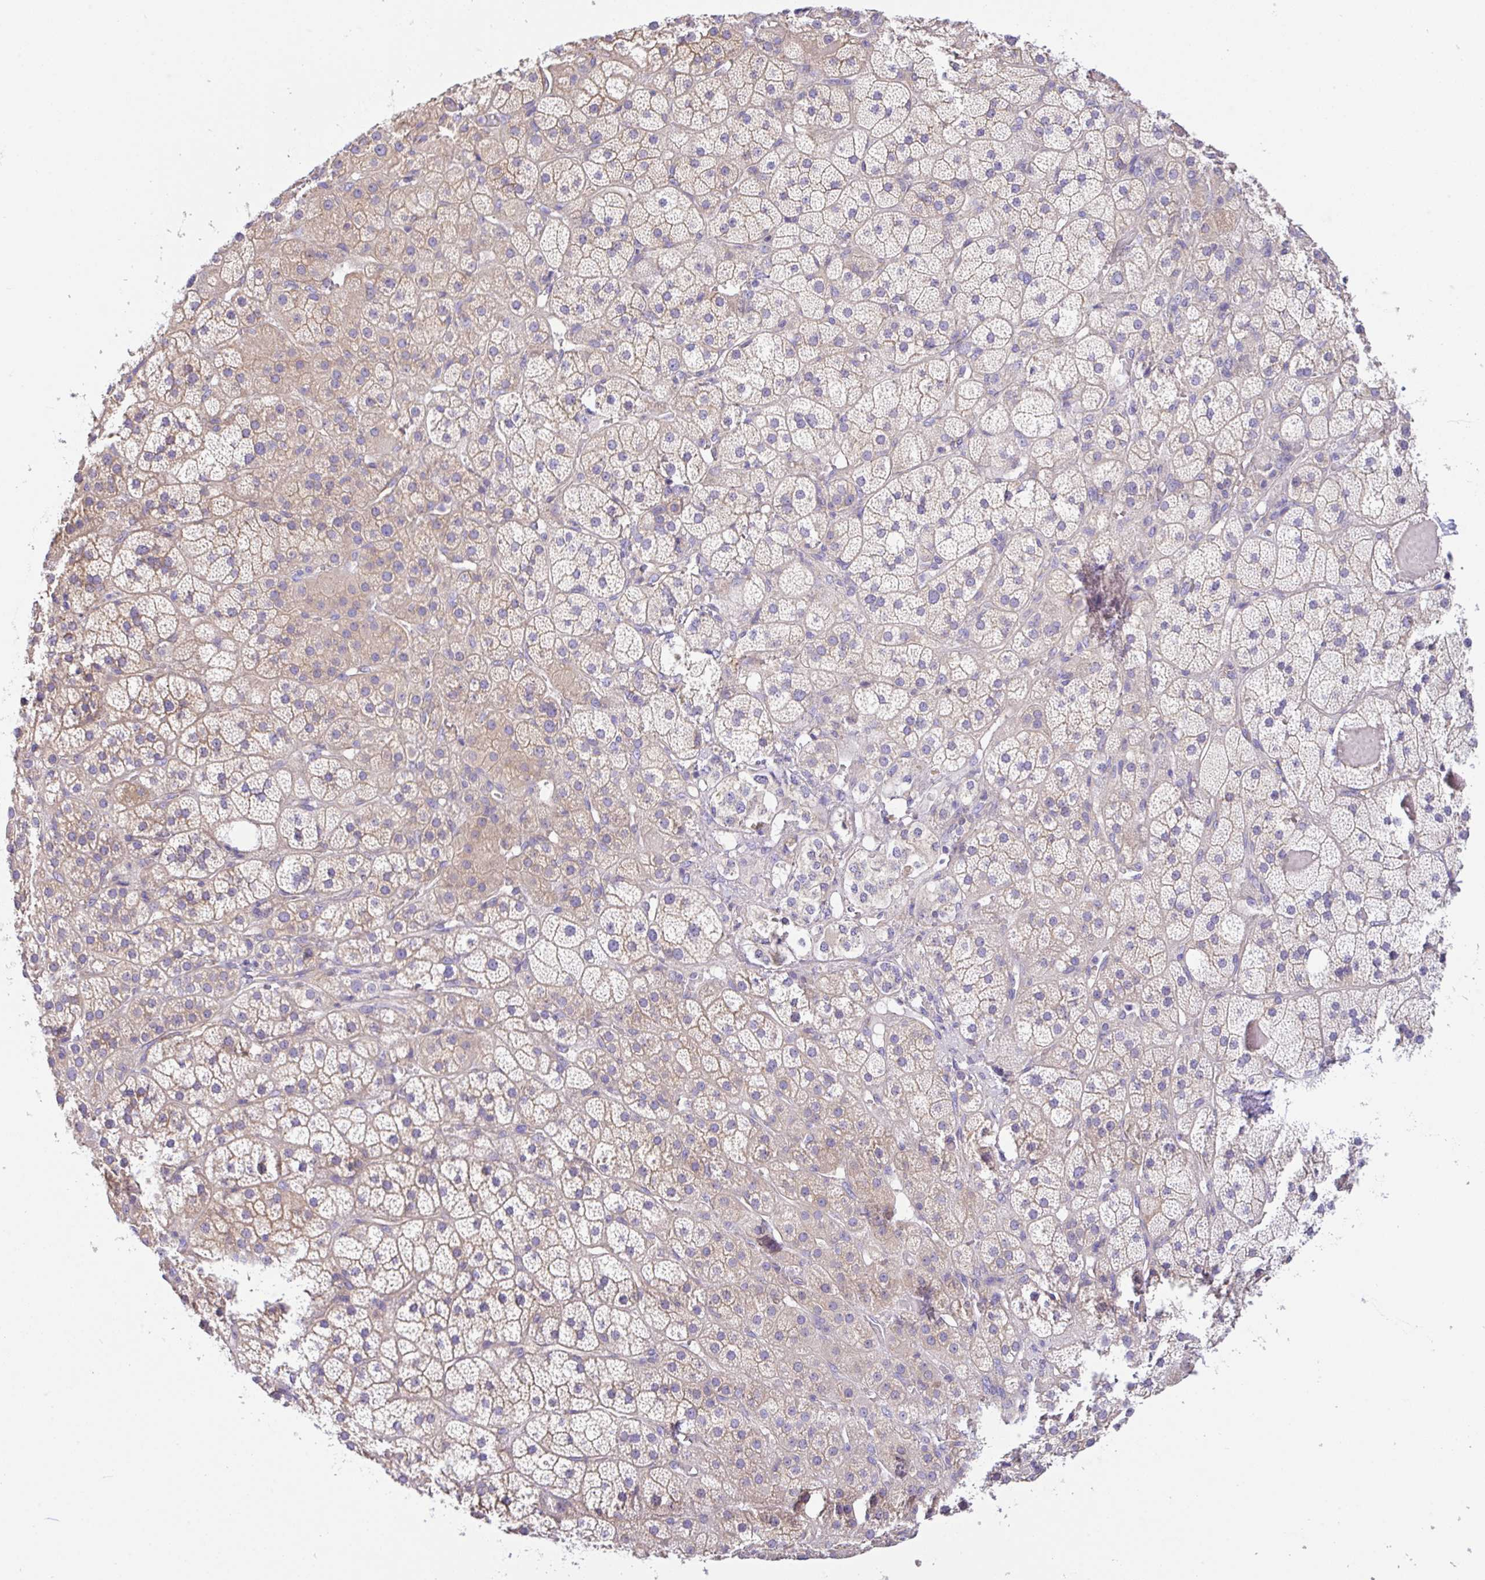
{"staining": {"intensity": "weak", "quantity": "25%-75%", "location": "cytoplasmic/membranous"}, "tissue": "adrenal gland", "cell_type": "Glandular cells", "image_type": "normal", "snomed": [{"axis": "morphology", "description": "Normal tissue, NOS"}, {"axis": "topography", "description": "Adrenal gland"}], "caption": "IHC of unremarkable adrenal gland shows low levels of weak cytoplasmic/membranous staining in approximately 25%-75% of glandular cells.", "gene": "GFPT2", "patient": {"sex": "male", "age": 57}}